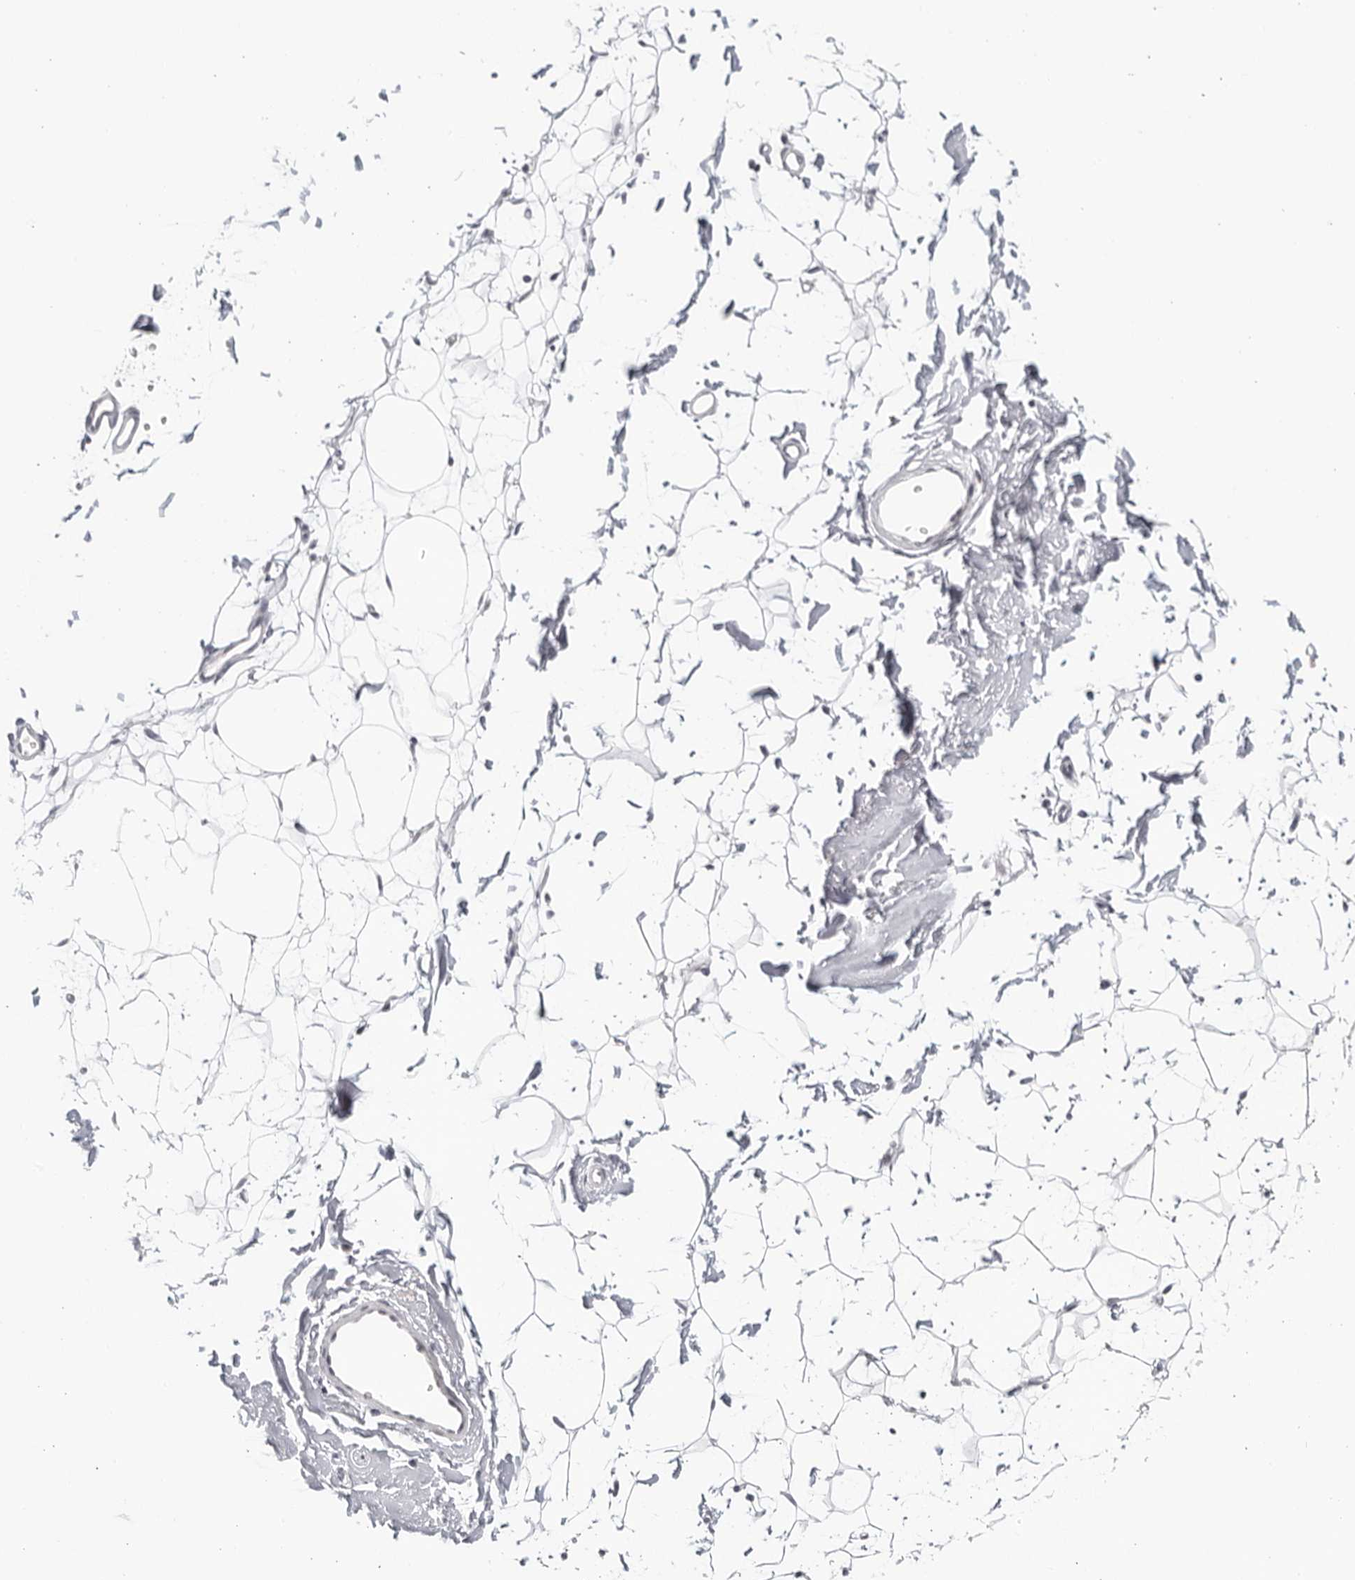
{"staining": {"intensity": "negative", "quantity": "none", "location": "none"}, "tissue": "adipose tissue", "cell_type": "Adipocytes", "image_type": "normal", "snomed": [{"axis": "morphology", "description": "Normal tissue, NOS"}, {"axis": "topography", "description": "Breast"}], "caption": "Adipocytes are negative for brown protein staining in unremarkable adipose tissue. (Stains: DAB (3,3'-diaminobenzidine) IHC with hematoxylin counter stain, Microscopy: brightfield microscopy at high magnification).", "gene": "STRADB", "patient": {"sex": "female", "age": 23}}